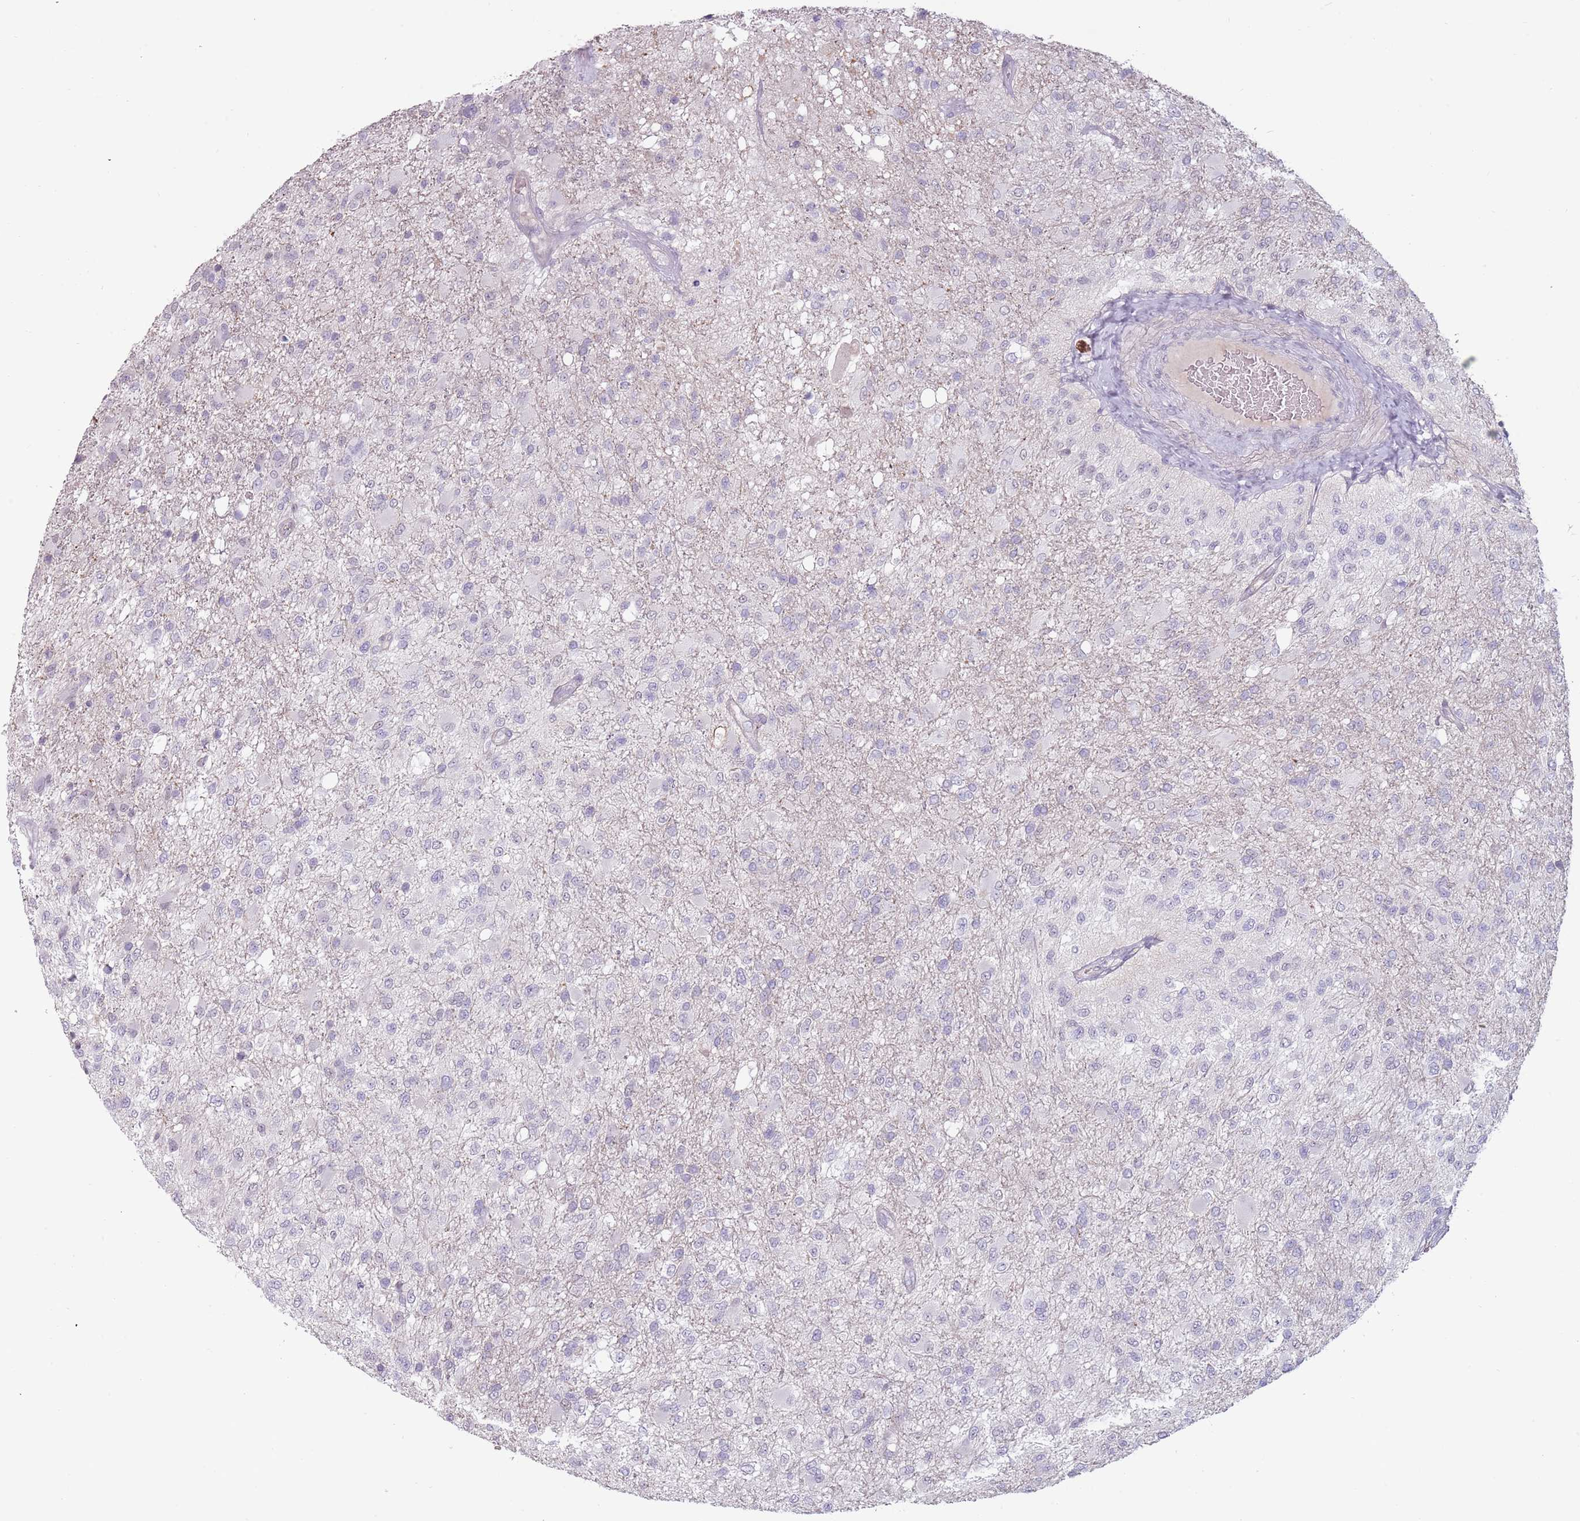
{"staining": {"intensity": "negative", "quantity": "none", "location": "none"}, "tissue": "glioma", "cell_type": "Tumor cells", "image_type": "cancer", "snomed": [{"axis": "morphology", "description": "Glioma, malignant, High grade"}, {"axis": "topography", "description": "Brain"}], "caption": "Tumor cells show no significant expression in glioma.", "gene": "RFX2", "patient": {"sex": "female", "age": 74}}